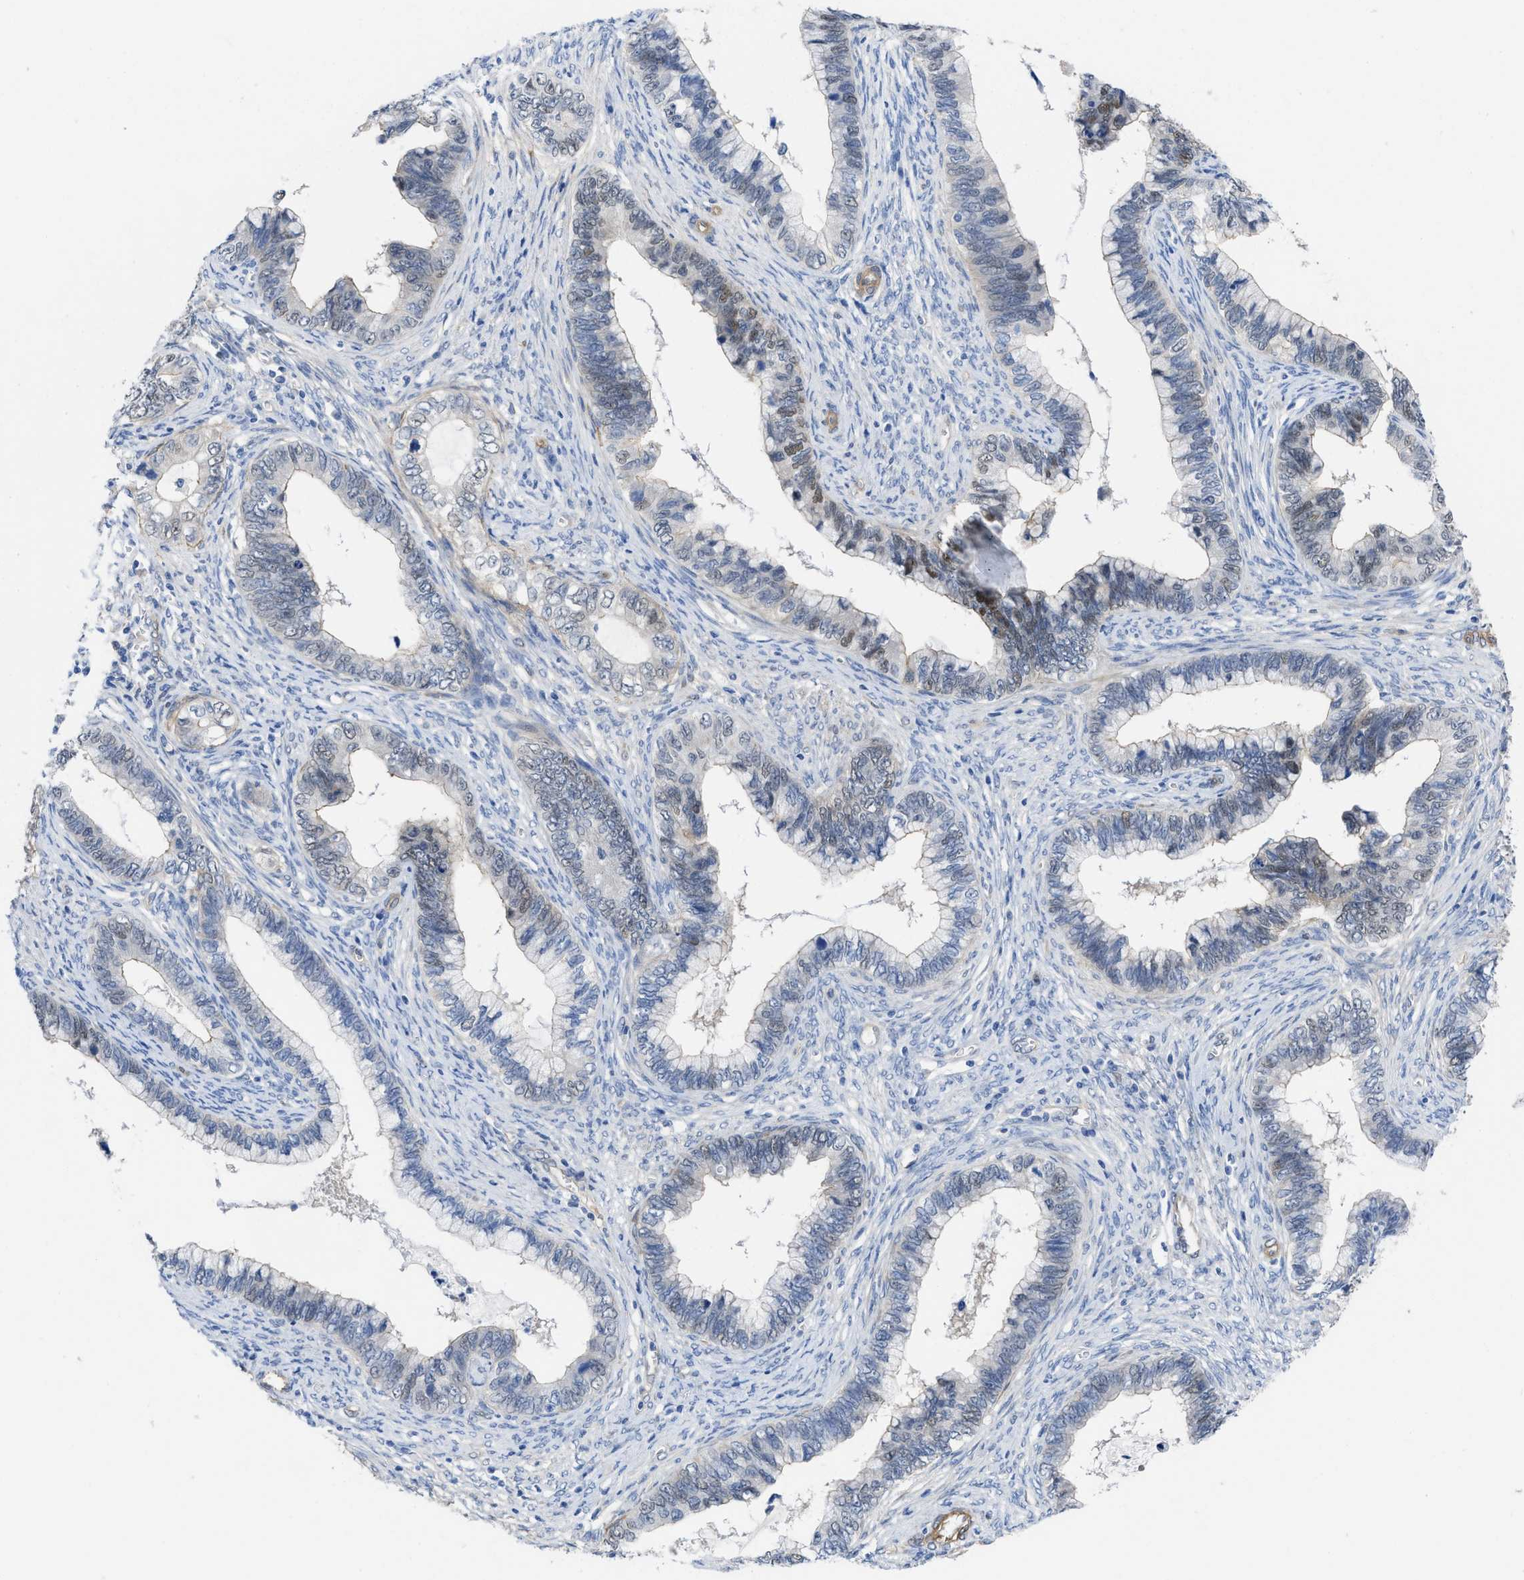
{"staining": {"intensity": "moderate", "quantity": "<25%", "location": "cytoplasmic/membranous,nuclear"}, "tissue": "cervical cancer", "cell_type": "Tumor cells", "image_type": "cancer", "snomed": [{"axis": "morphology", "description": "Adenocarcinoma, NOS"}, {"axis": "topography", "description": "Cervix"}], "caption": "Protein staining of cervical cancer (adenocarcinoma) tissue shows moderate cytoplasmic/membranous and nuclear expression in about <25% of tumor cells. (IHC, brightfield microscopy, high magnification).", "gene": "PDLIM5", "patient": {"sex": "female", "age": 44}}